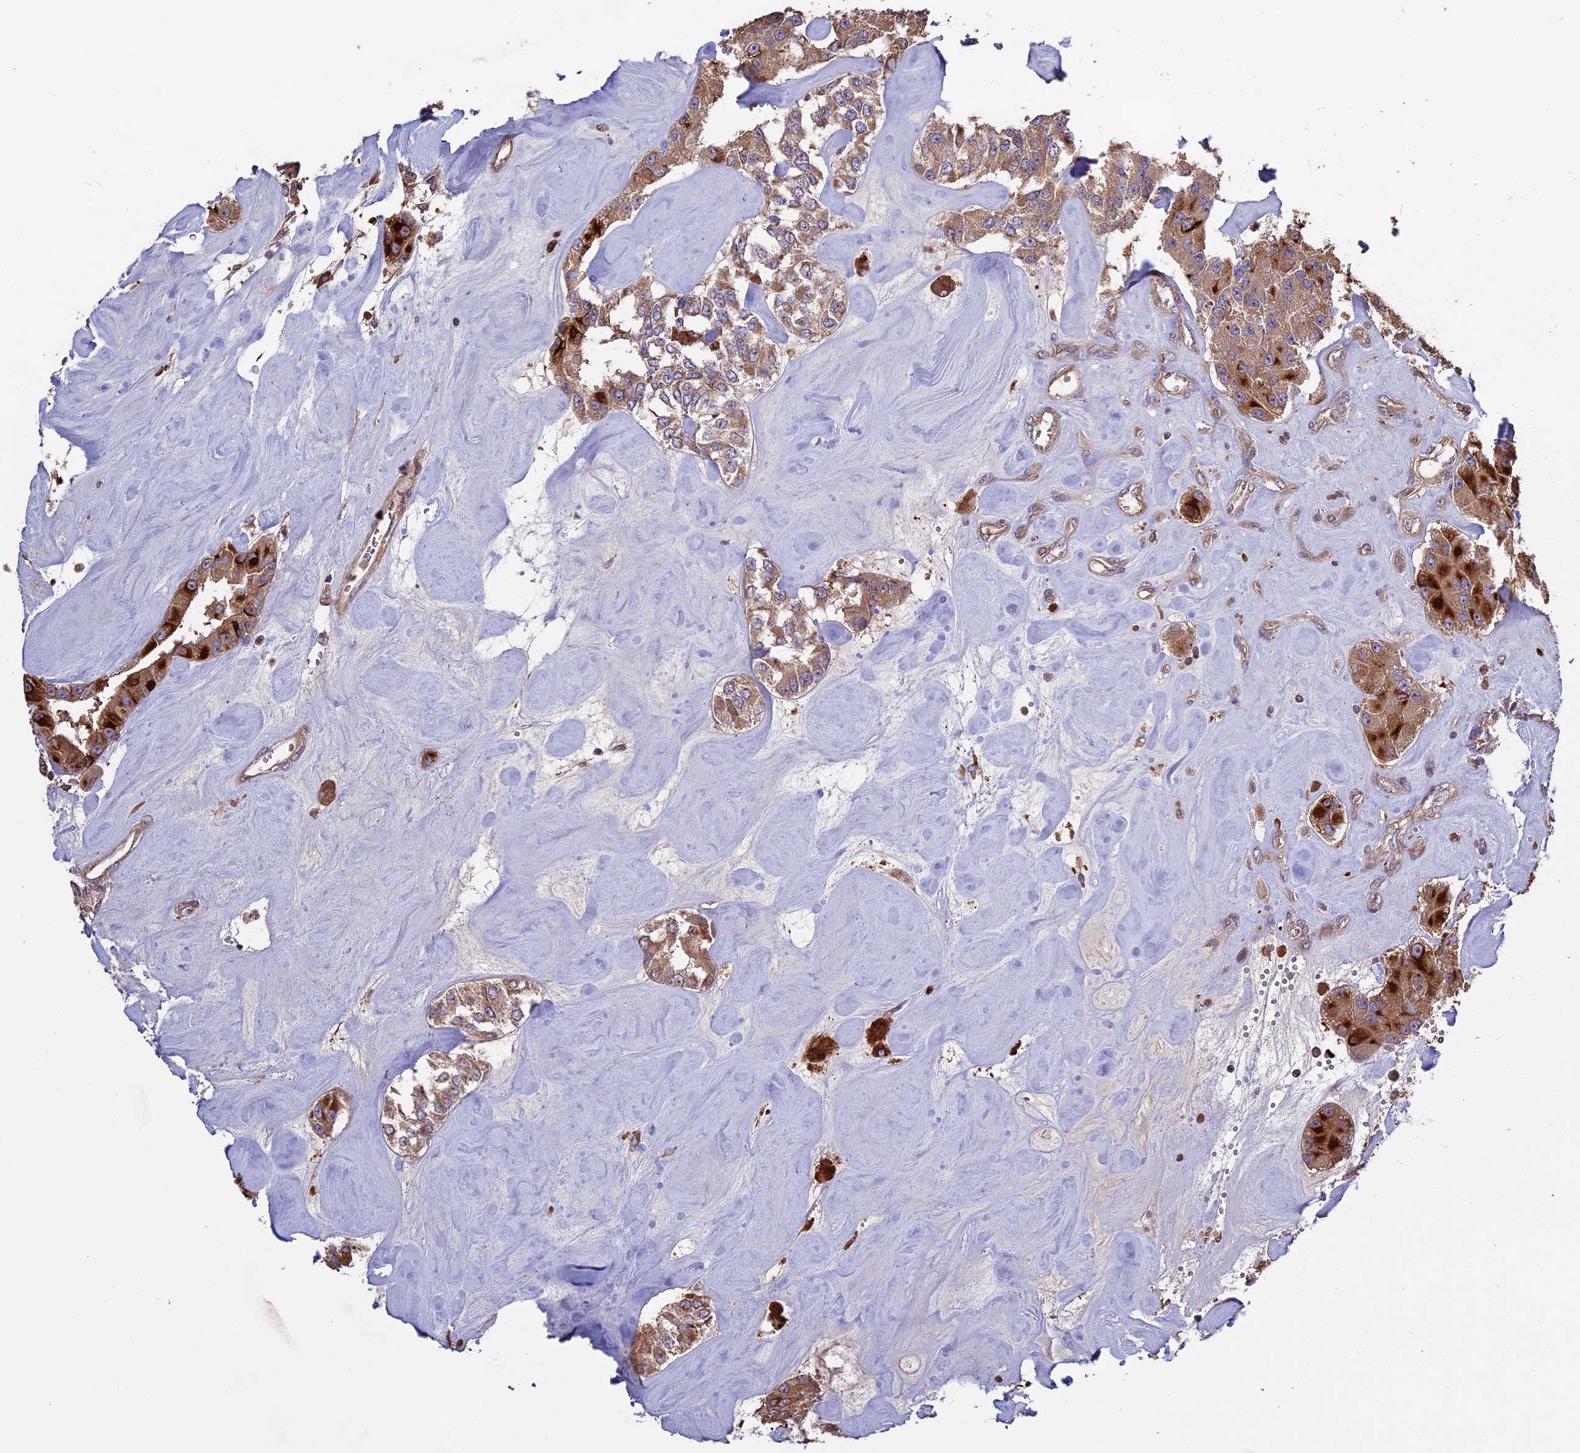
{"staining": {"intensity": "moderate", "quantity": ">75%", "location": "cytoplasmic/membranous"}, "tissue": "carcinoid", "cell_type": "Tumor cells", "image_type": "cancer", "snomed": [{"axis": "morphology", "description": "Carcinoid, malignant, NOS"}, {"axis": "topography", "description": "Pancreas"}], "caption": "Human carcinoid (malignant) stained for a protein (brown) exhibits moderate cytoplasmic/membranous positive staining in approximately >75% of tumor cells.", "gene": "VWA3A", "patient": {"sex": "male", "age": 41}}